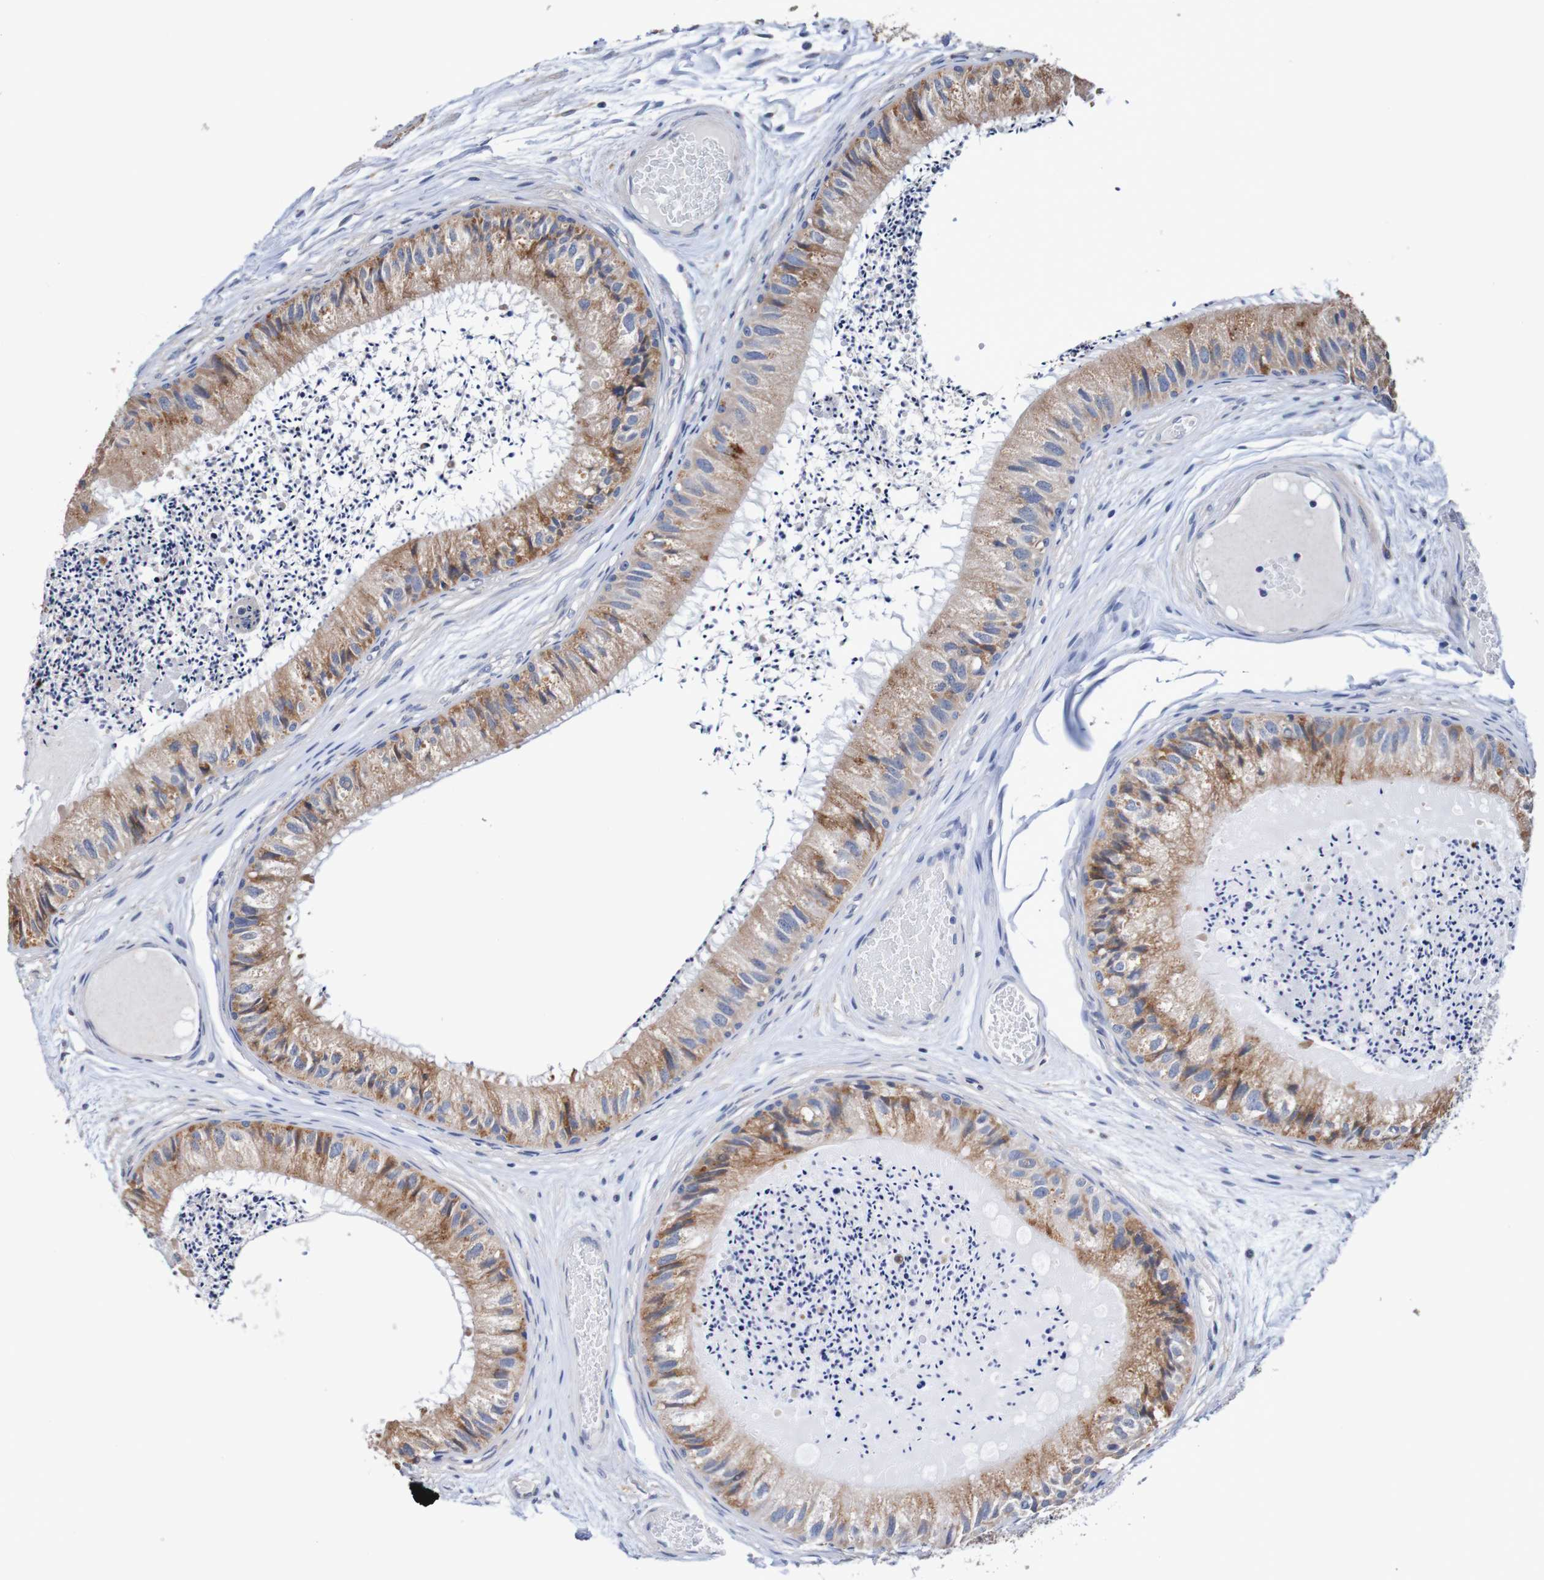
{"staining": {"intensity": "moderate", "quantity": ">75%", "location": "cytoplasmic/membranous"}, "tissue": "epididymis", "cell_type": "Glandular cells", "image_type": "normal", "snomed": [{"axis": "morphology", "description": "Normal tissue, NOS"}, {"axis": "topography", "description": "Epididymis"}], "caption": "Glandular cells reveal moderate cytoplasmic/membranous expression in approximately >75% of cells in normal epididymis.", "gene": "FIBP", "patient": {"sex": "male", "age": 31}}